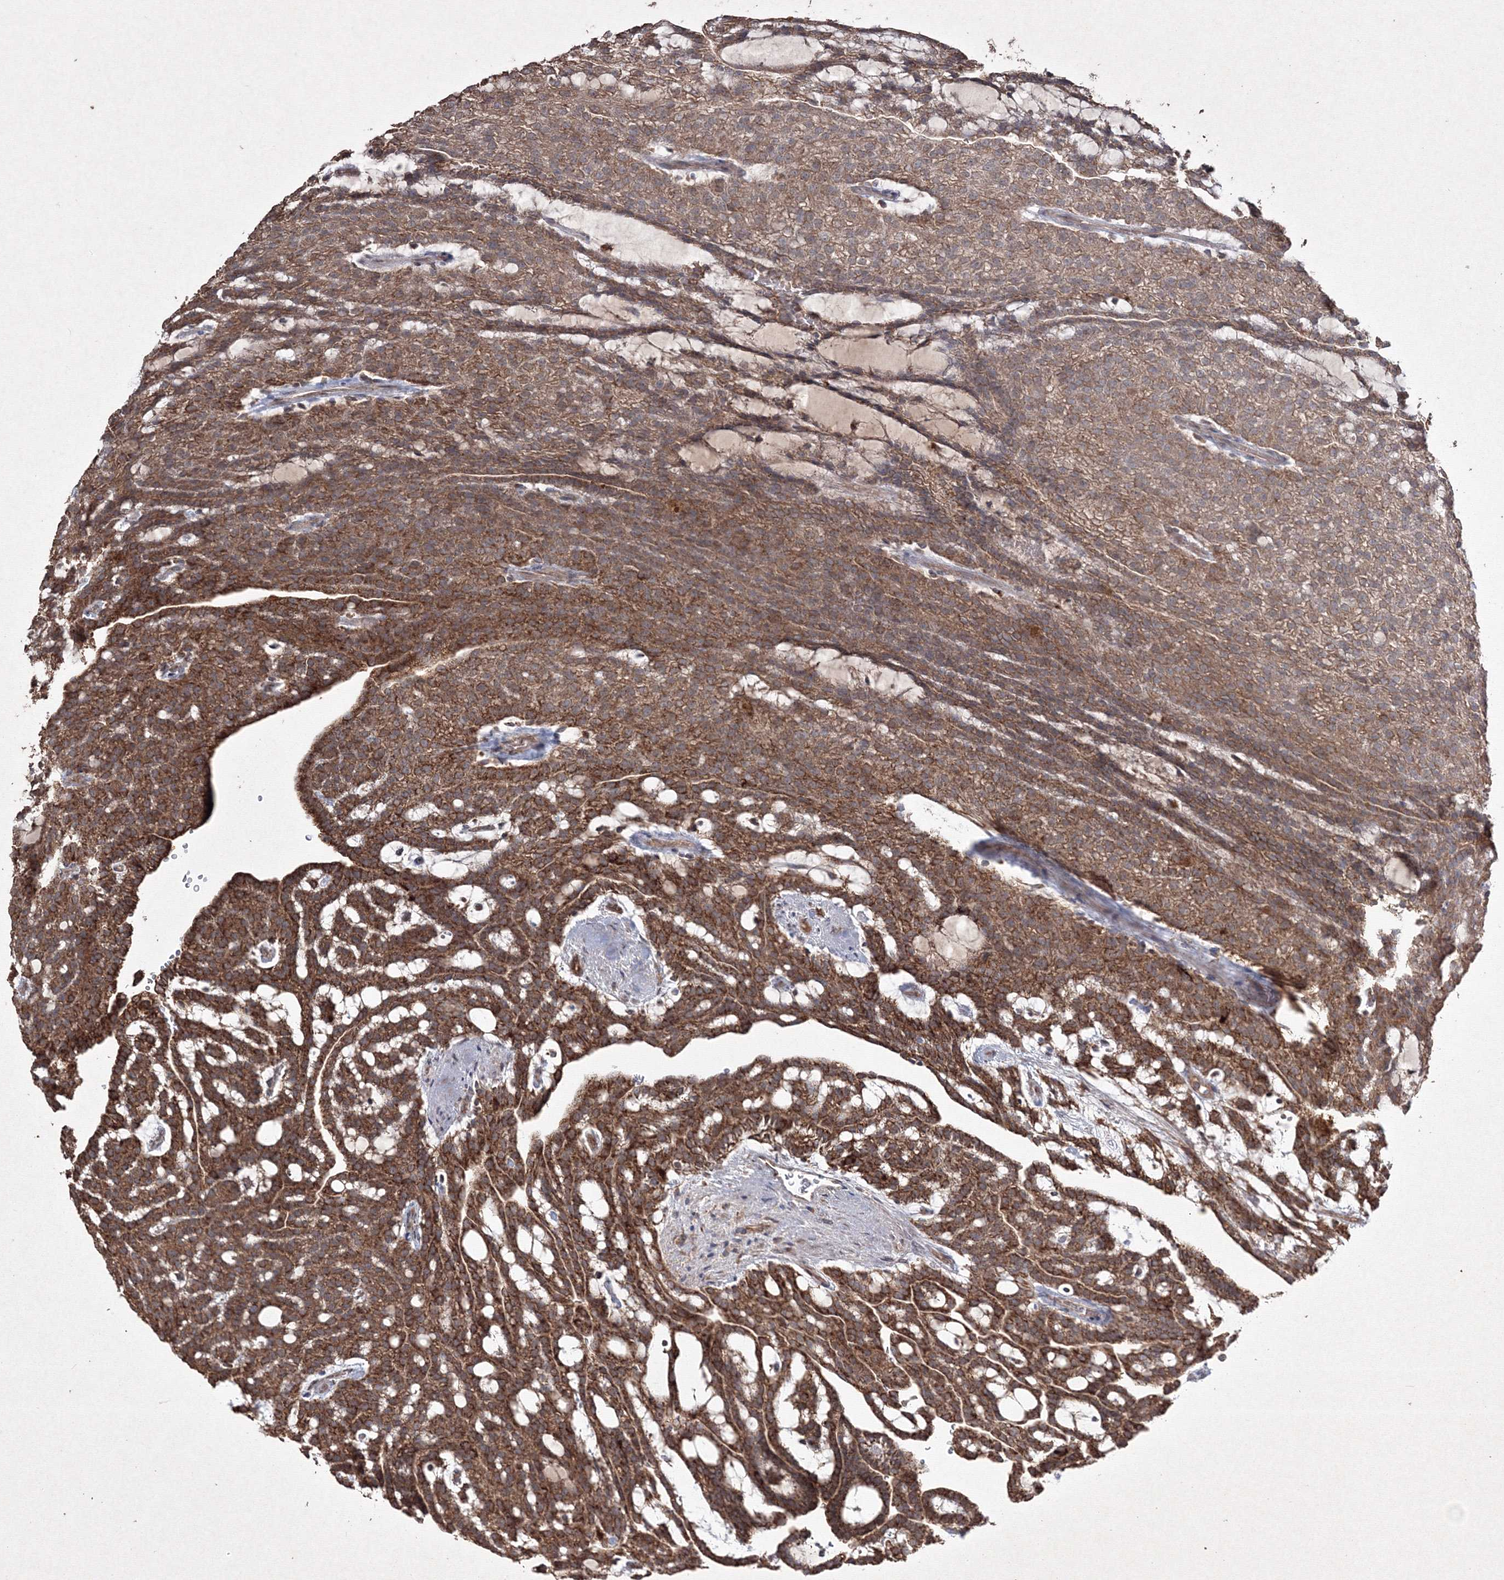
{"staining": {"intensity": "strong", "quantity": ">75%", "location": "cytoplasmic/membranous"}, "tissue": "renal cancer", "cell_type": "Tumor cells", "image_type": "cancer", "snomed": [{"axis": "morphology", "description": "Adenocarcinoma, NOS"}, {"axis": "topography", "description": "Kidney"}], "caption": "This micrograph displays IHC staining of human renal adenocarcinoma, with high strong cytoplasmic/membranous positivity in about >75% of tumor cells.", "gene": "GRSF1", "patient": {"sex": "male", "age": 63}}